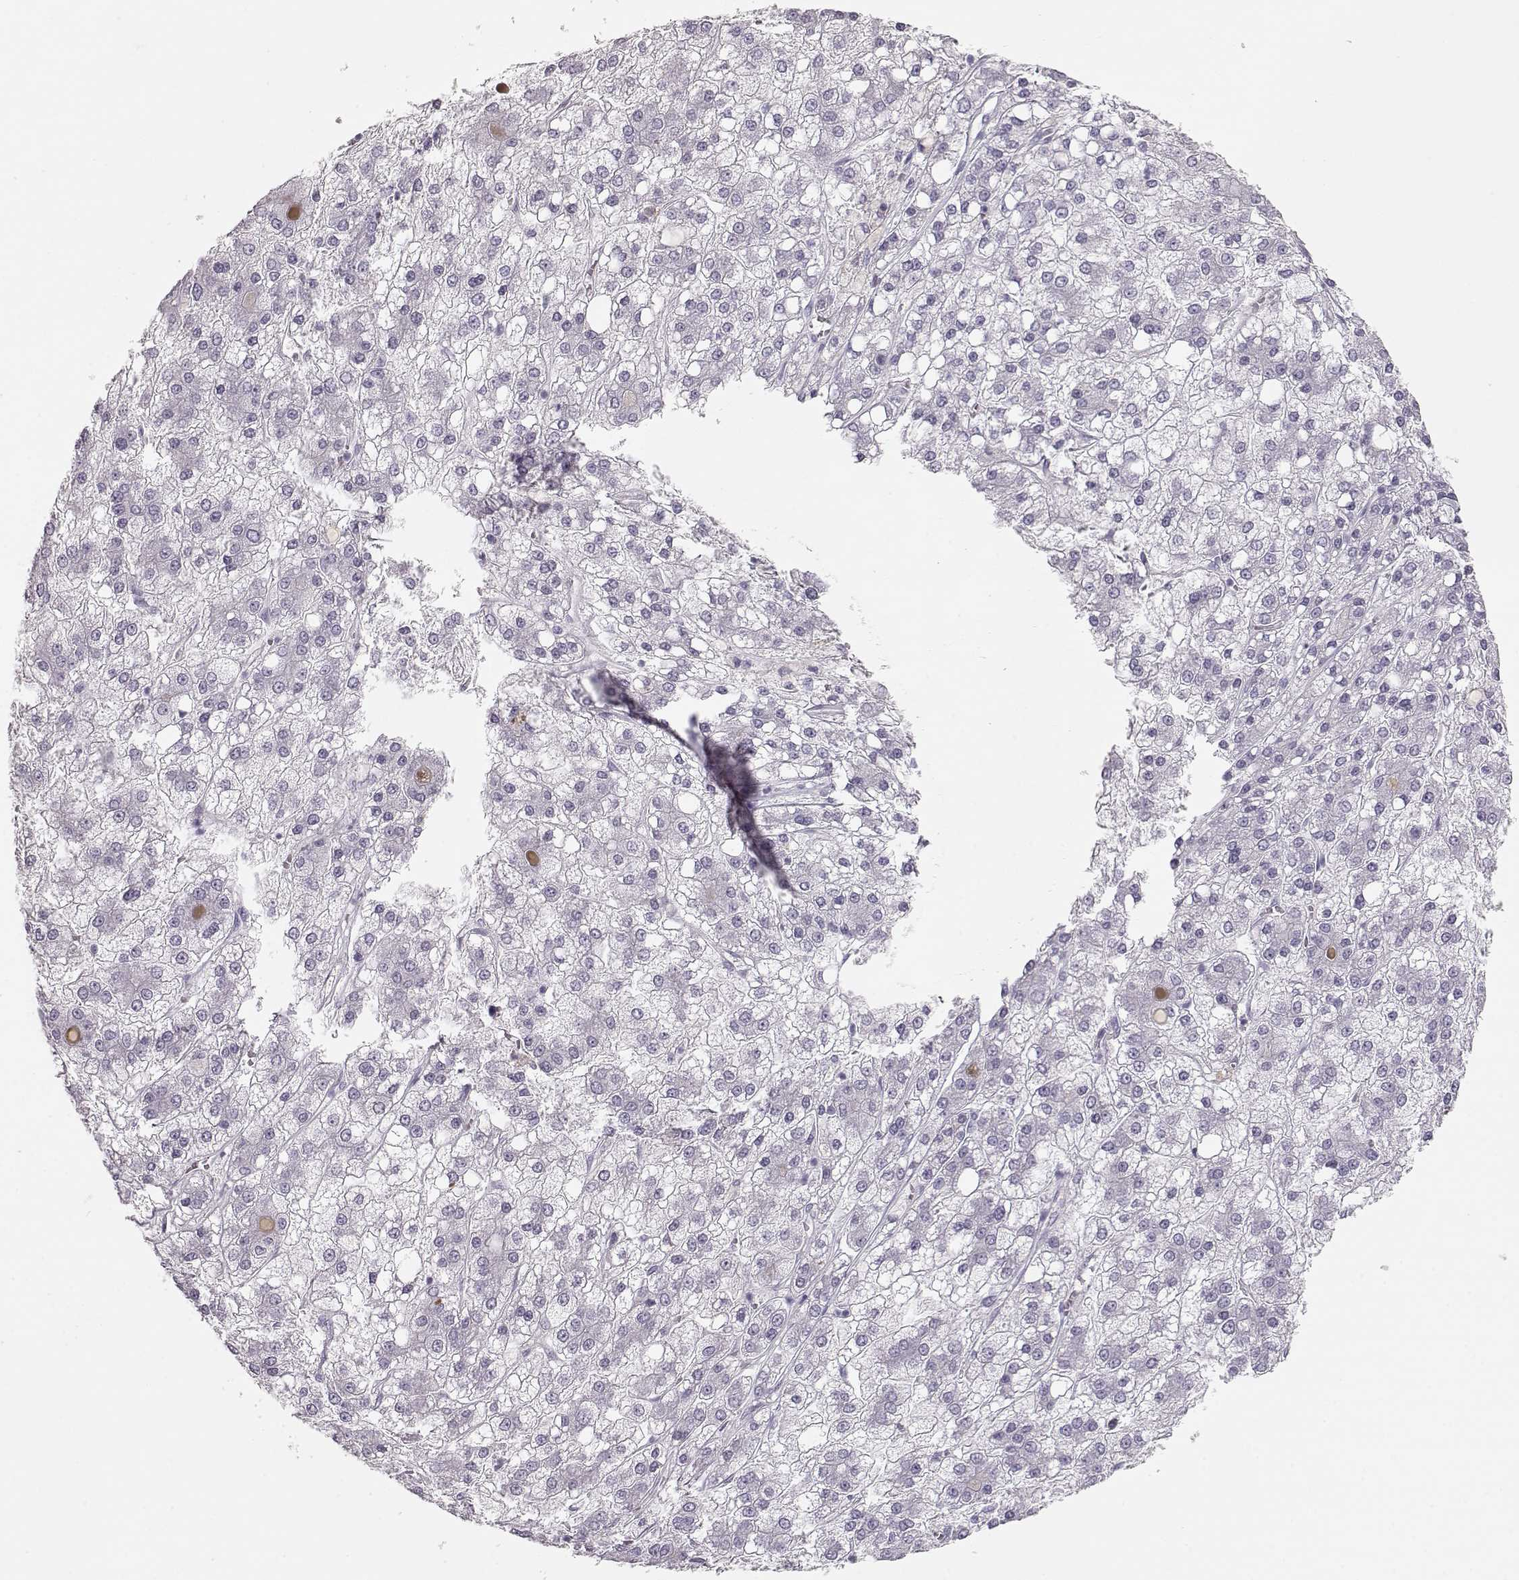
{"staining": {"intensity": "negative", "quantity": "none", "location": "none"}, "tissue": "liver cancer", "cell_type": "Tumor cells", "image_type": "cancer", "snomed": [{"axis": "morphology", "description": "Carcinoma, Hepatocellular, NOS"}, {"axis": "topography", "description": "Liver"}], "caption": "This photomicrograph is of liver cancer stained with immunohistochemistry (IHC) to label a protein in brown with the nuclei are counter-stained blue. There is no expression in tumor cells.", "gene": "MIP", "patient": {"sex": "male", "age": 73}}